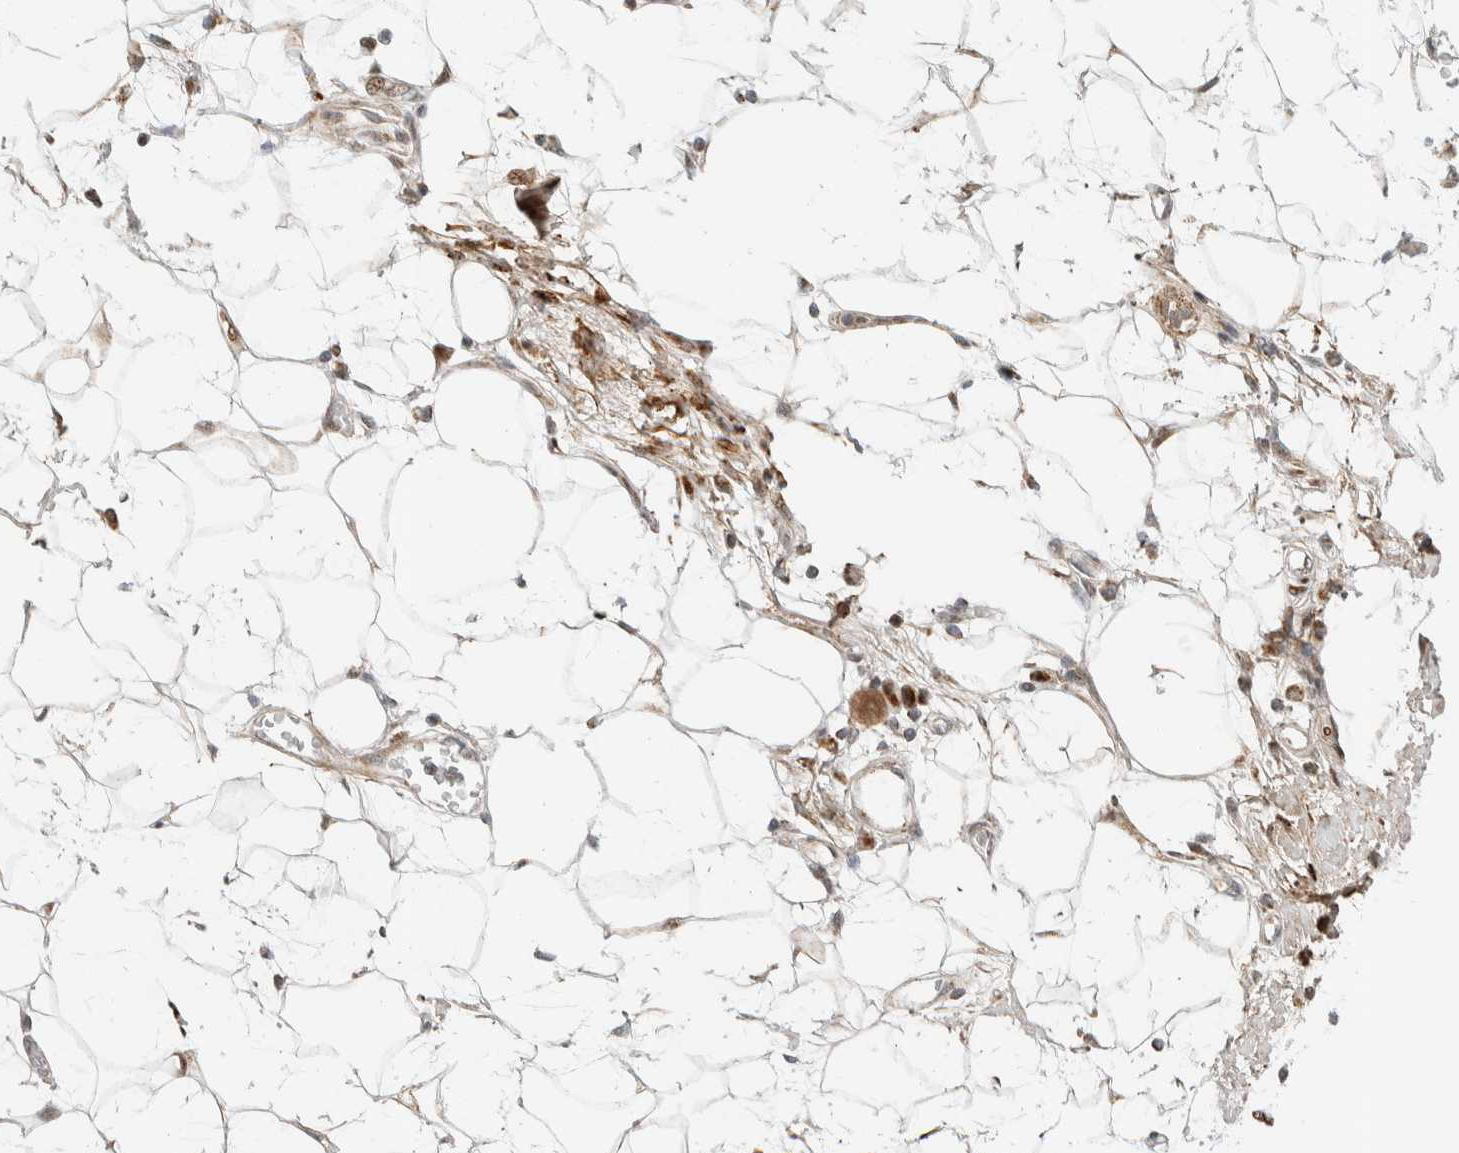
{"staining": {"intensity": "moderate", "quantity": "25%-75%", "location": "nuclear"}, "tissue": "adipose tissue", "cell_type": "Adipocytes", "image_type": "normal", "snomed": [{"axis": "morphology", "description": "Normal tissue, NOS"}, {"axis": "morphology", "description": "Adenocarcinoma, NOS"}, {"axis": "topography", "description": "Duodenum"}, {"axis": "topography", "description": "Peripheral nerve tissue"}], "caption": "Immunohistochemical staining of normal adipose tissue displays 25%-75% levels of moderate nuclear protein positivity in approximately 25%-75% of adipocytes.", "gene": "TSPAN32", "patient": {"sex": "female", "age": 60}}